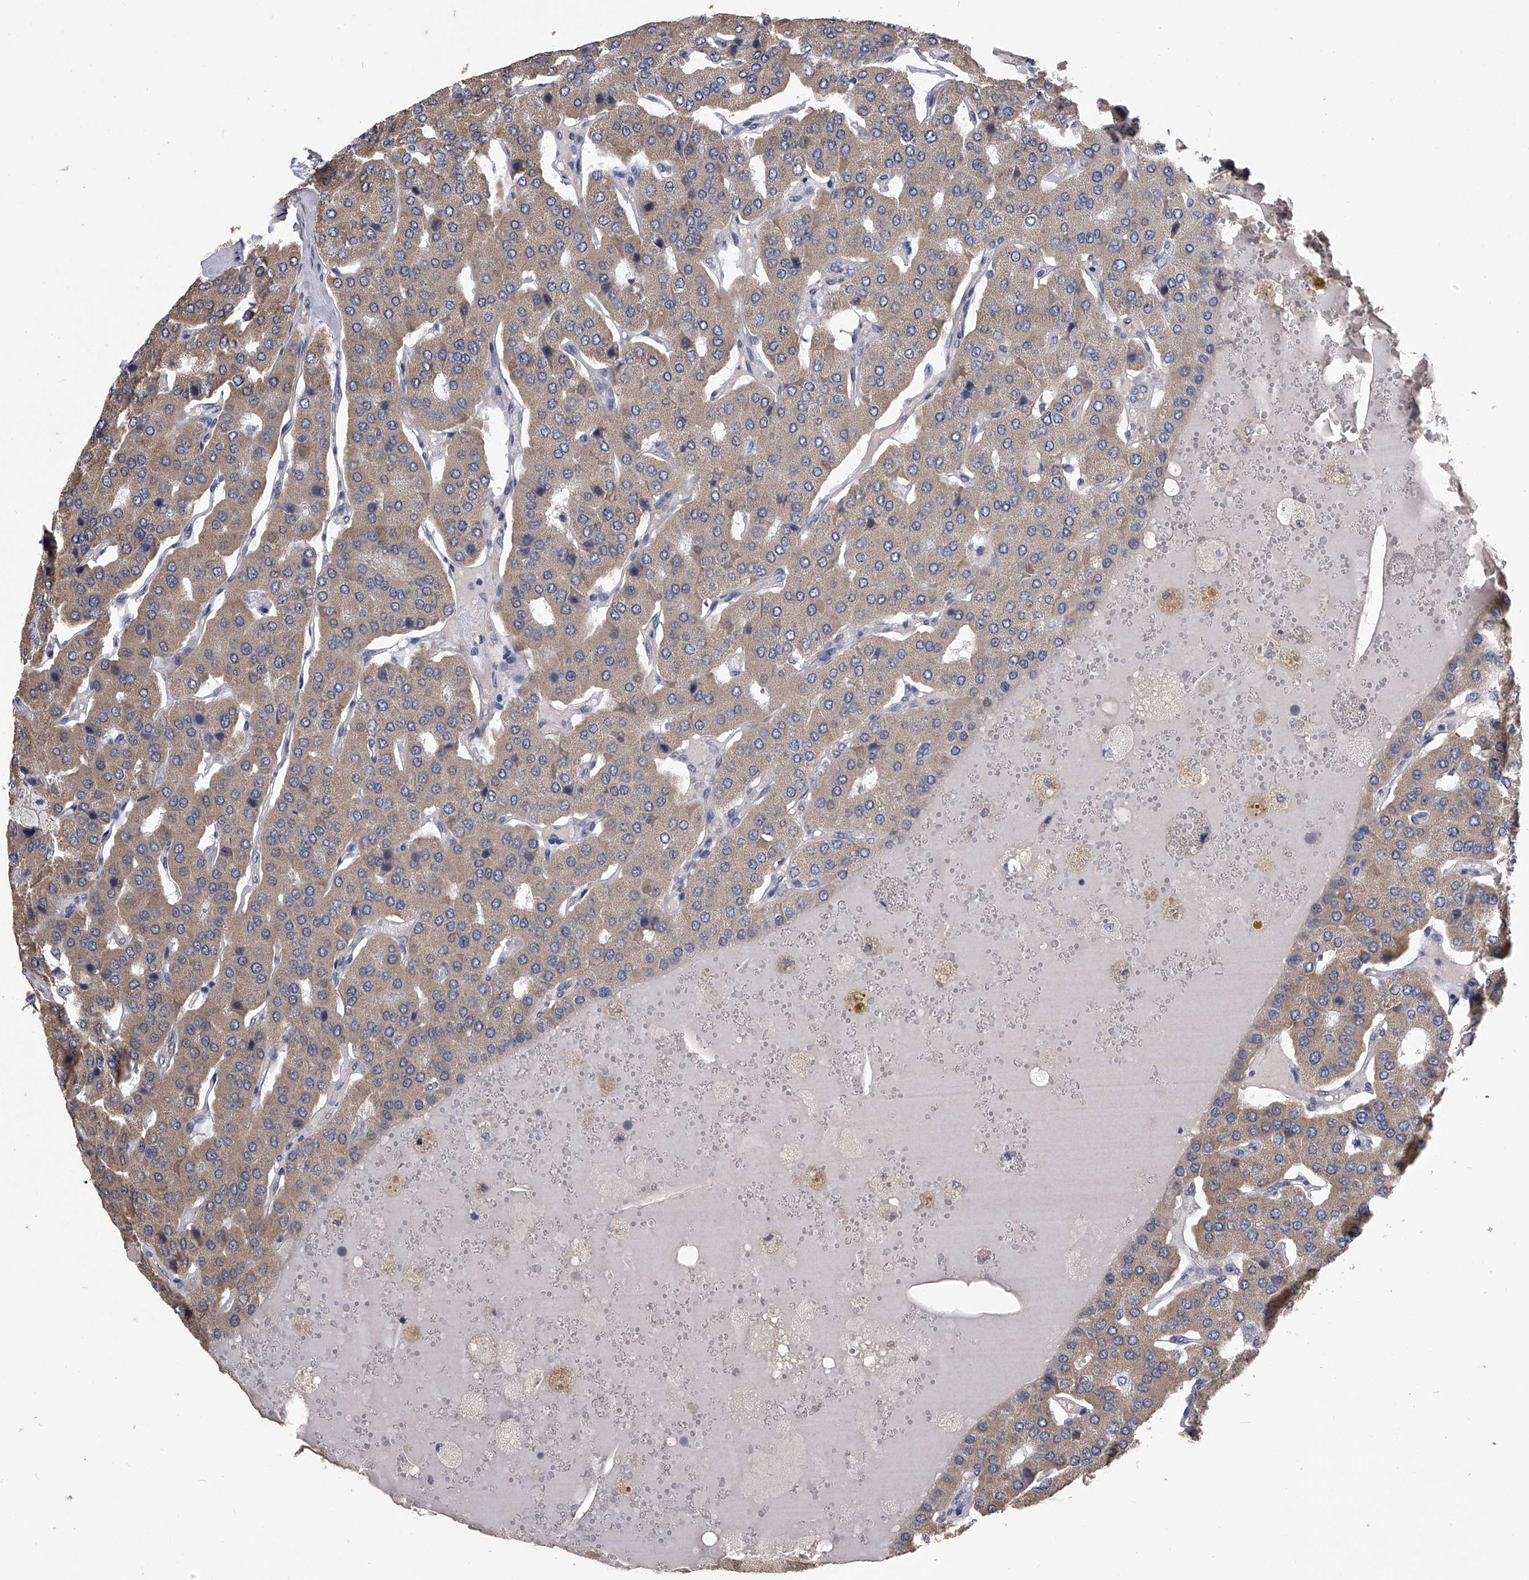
{"staining": {"intensity": "weak", "quantity": ">75%", "location": "cytoplasmic/membranous"}, "tissue": "parathyroid gland", "cell_type": "Glandular cells", "image_type": "normal", "snomed": [{"axis": "morphology", "description": "Normal tissue, NOS"}, {"axis": "morphology", "description": "Adenoma, NOS"}, {"axis": "topography", "description": "Parathyroid gland"}], "caption": "Parathyroid gland stained with immunohistochemistry (IHC) exhibits weak cytoplasmic/membranous expression in about >75% of glandular cells. Nuclei are stained in blue.", "gene": "OAT", "patient": {"sex": "female", "age": 86}}